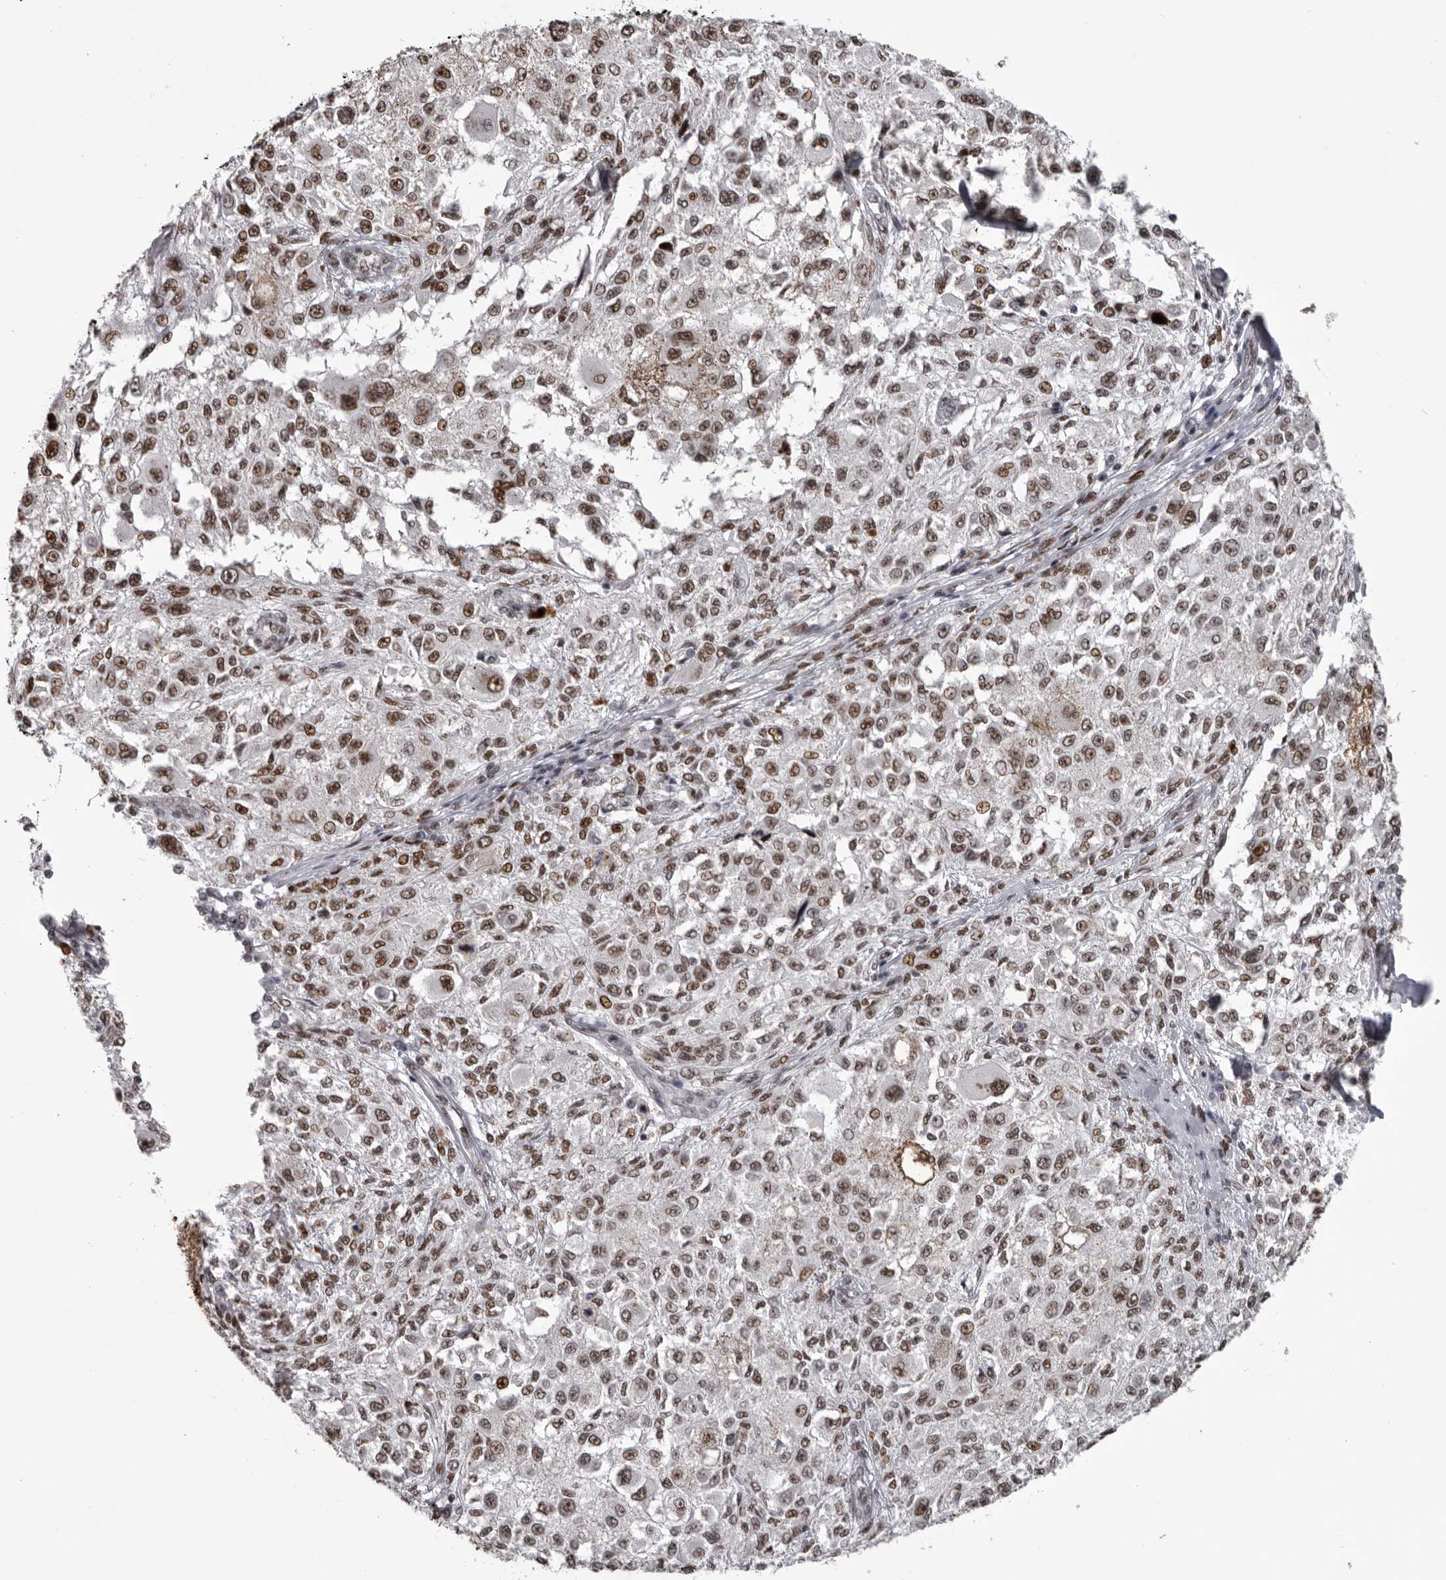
{"staining": {"intensity": "strong", "quantity": ">75%", "location": "nuclear"}, "tissue": "melanoma", "cell_type": "Tumor cells", "image_type": "cancer", "snomed": [{"axis": "morphology", "description": "Necrosis, NOS"}, {"axis": "morphology", "description": "Malignant melanoma, NOS"}, {"axis": "topography", "description": "Skin"}], "caption": "Immunohistochemistry of melanoma demonstrates high levels of strong nuclear expression in approximately >75% of tumor cells.", "gene": "NUMA1", "patient": {"sex": "female", "age": 87}}